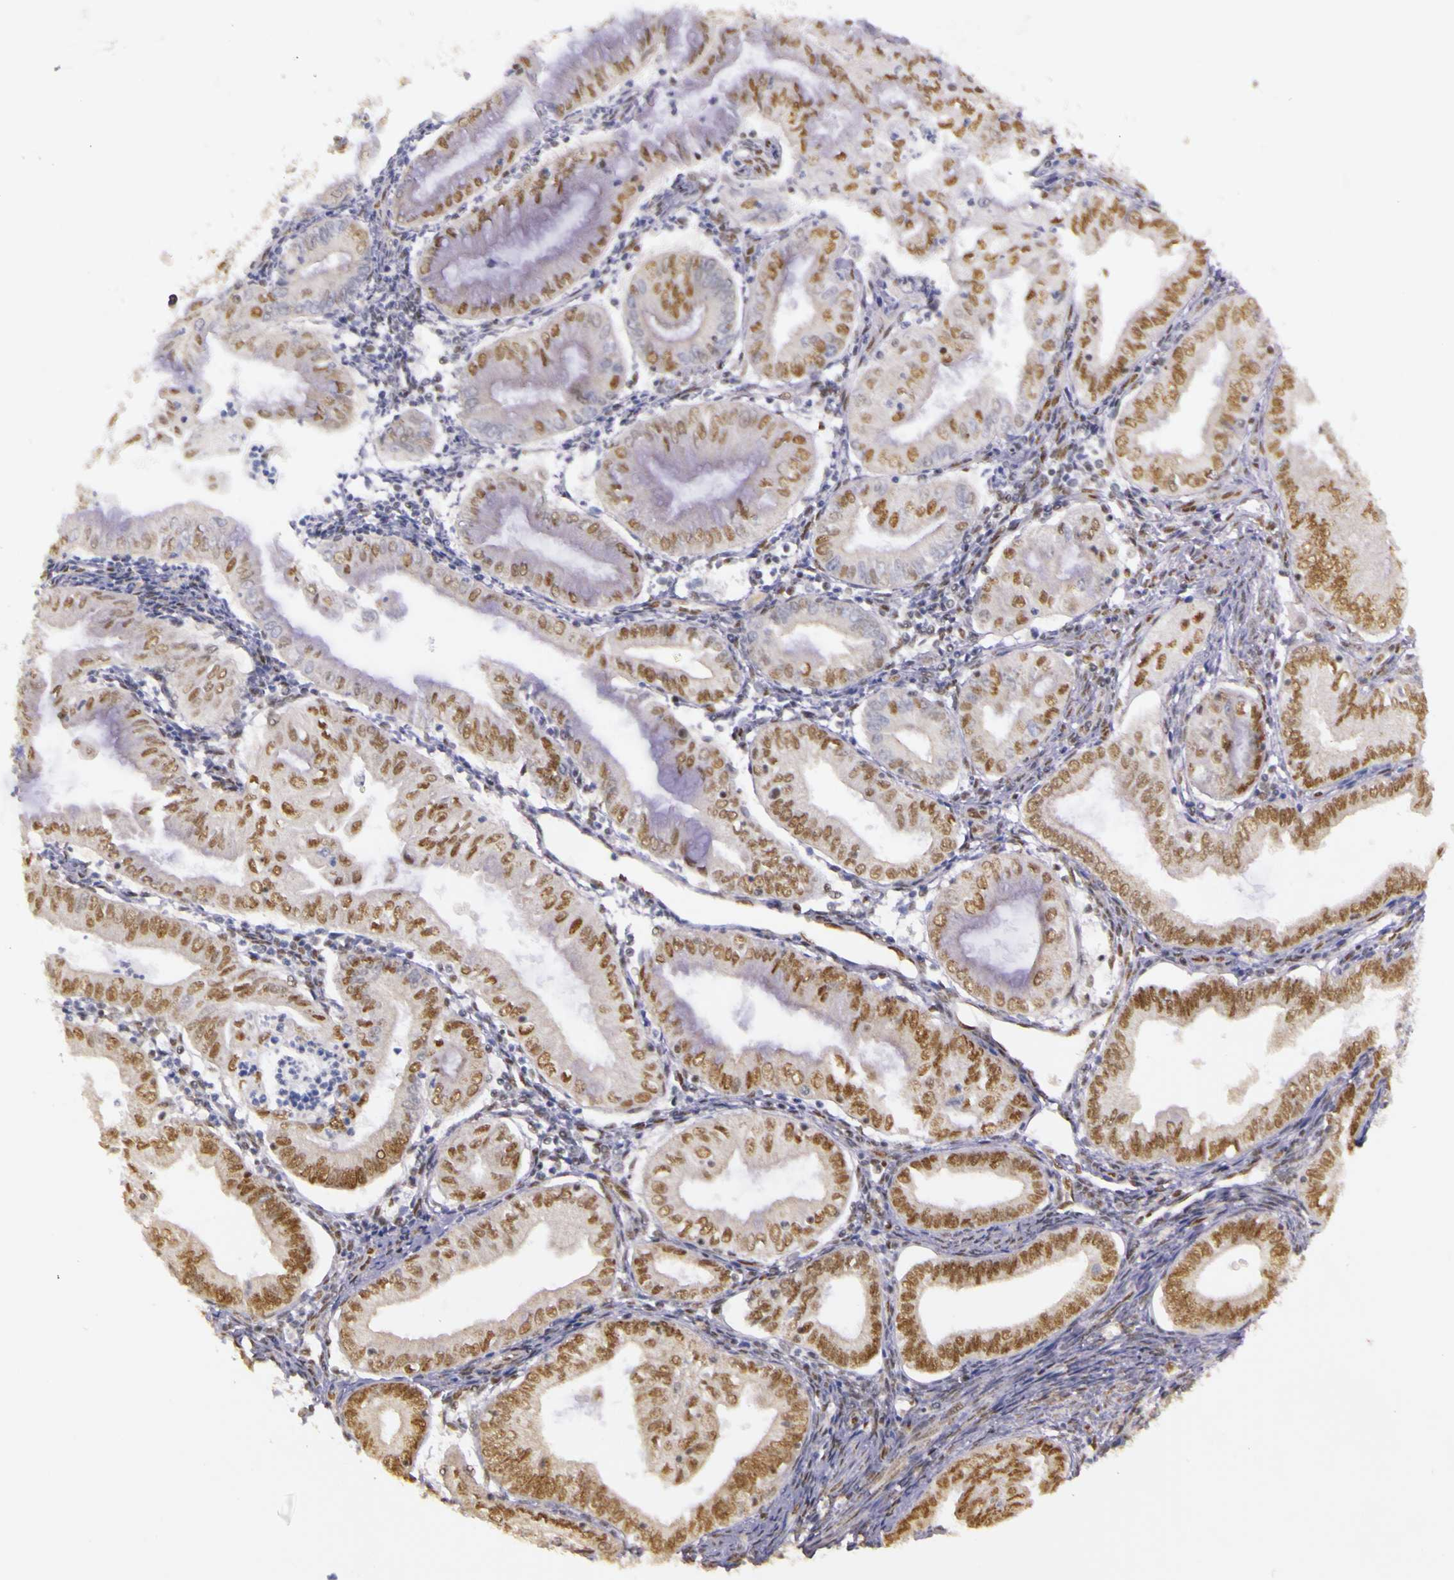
{"staining": {"intensity": "moderate", "quantity": ">75%", "location": "nuclear"}, "tissue": "endometrial cancer", "cell_type": "Tumor cells", "image_type": "cancer", "snomed": [{"axis": "morphology", "description": "Adenocarcinoma, NOS"}, {"axis": "topography", "description": "Endometrium"}], "caption": "Human endometrial adenocarcinoma stained with a protein marker shows moderate staining in tumor cells.", "gene": "WDR13", "patient": {"sex": "female", "age": 55}}